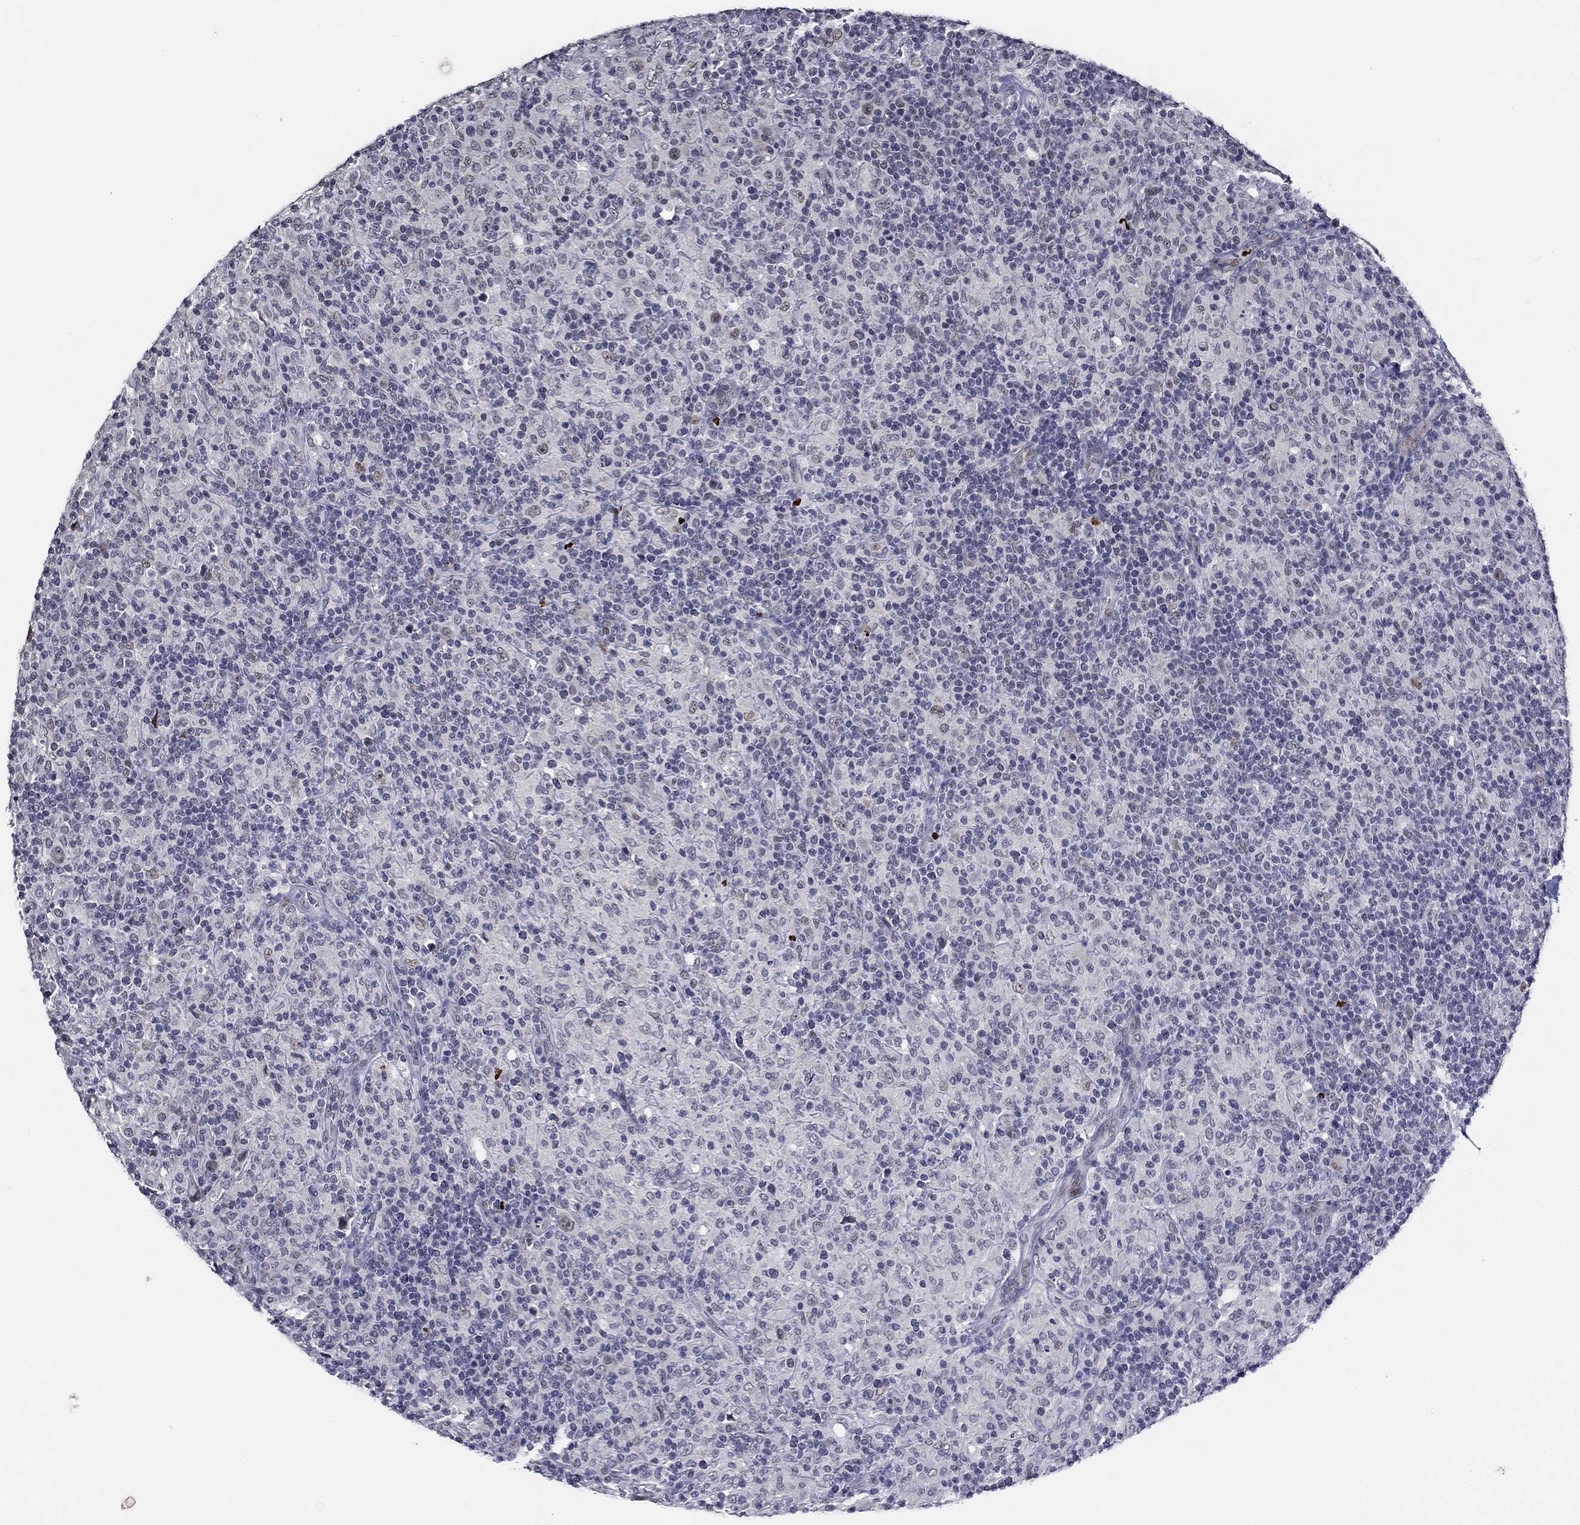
{"staining": {"intensity": "negative", "quantity": "none", "location": "none"}, "tissue": "lymphoma", "cell_type": "Tumor cells", "image_type": "cancer", "snomed": [{"axis": "morphology", "description": "Hodgkin's disease, NOS"}, {"axis": "topography", "description": "Lymph node"}], "caption": "Histopathology image shows no significant protein expression in tumor cells of lymphoma.", "gene": "GATA2", "patient": {"sex": "male", "age": 70}}